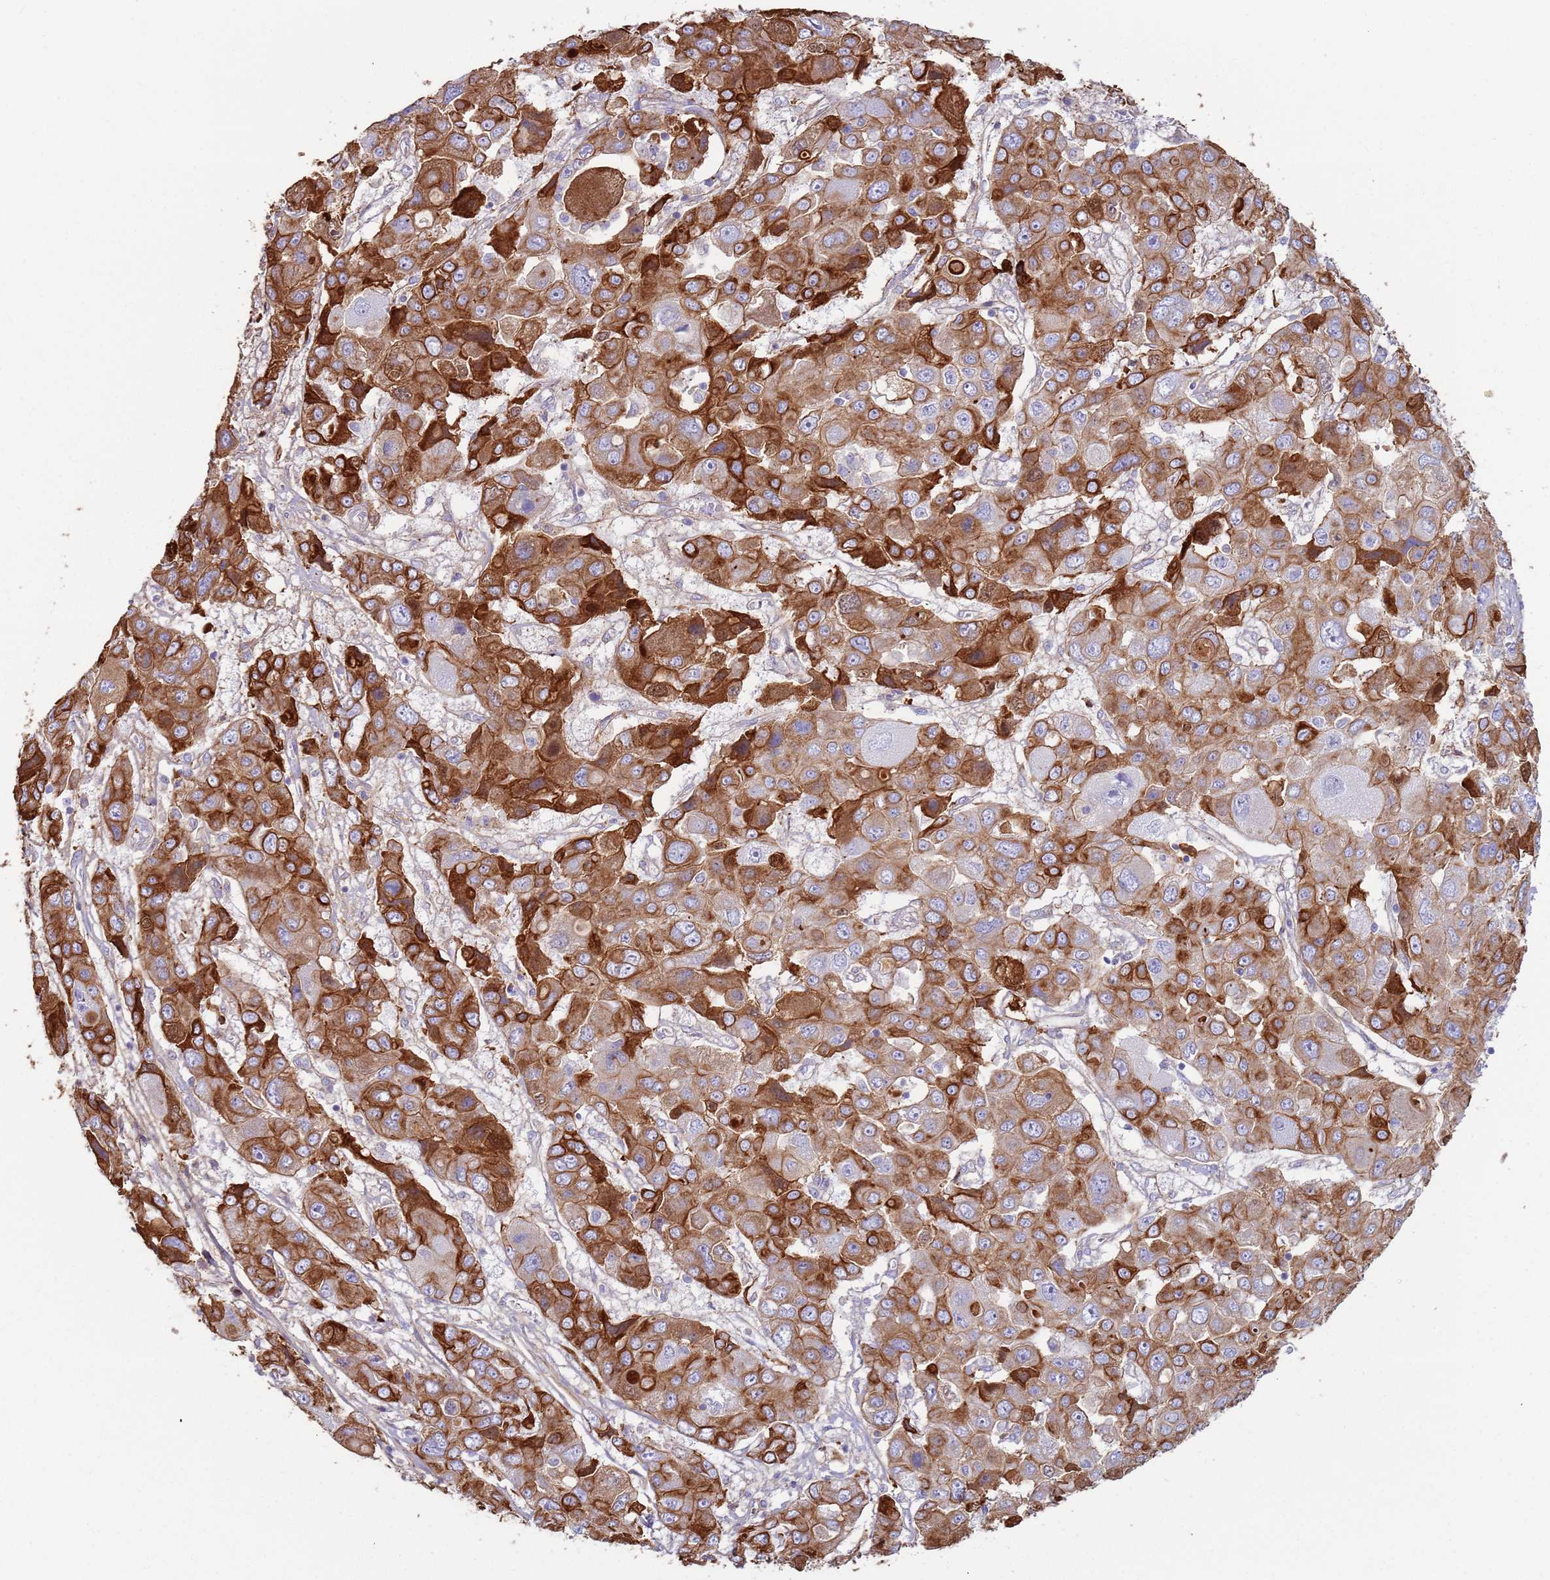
{"staining": {"intensity": "strong", "quantity": ">75%", "location": "cytoplasmic/membranous"}, "tissue": "liver cancer", "cell_type": "Tumor cells", "image_type": "cancer", "snomed": [{"axis": "morphology", "description": "Cholangiocarcinoma"}, {"axis": "topography", "description": "Liver"}], "caption": "A high-resolution micrograph shows IHC staining of liver cancer (cholangiocarcinoma), which demonstrates strong cytoplasmic/membranous staining in about >75% of tumor cells.", "gene": "CYSLTR2", "patient": {"sex": "male", "age": 67}}